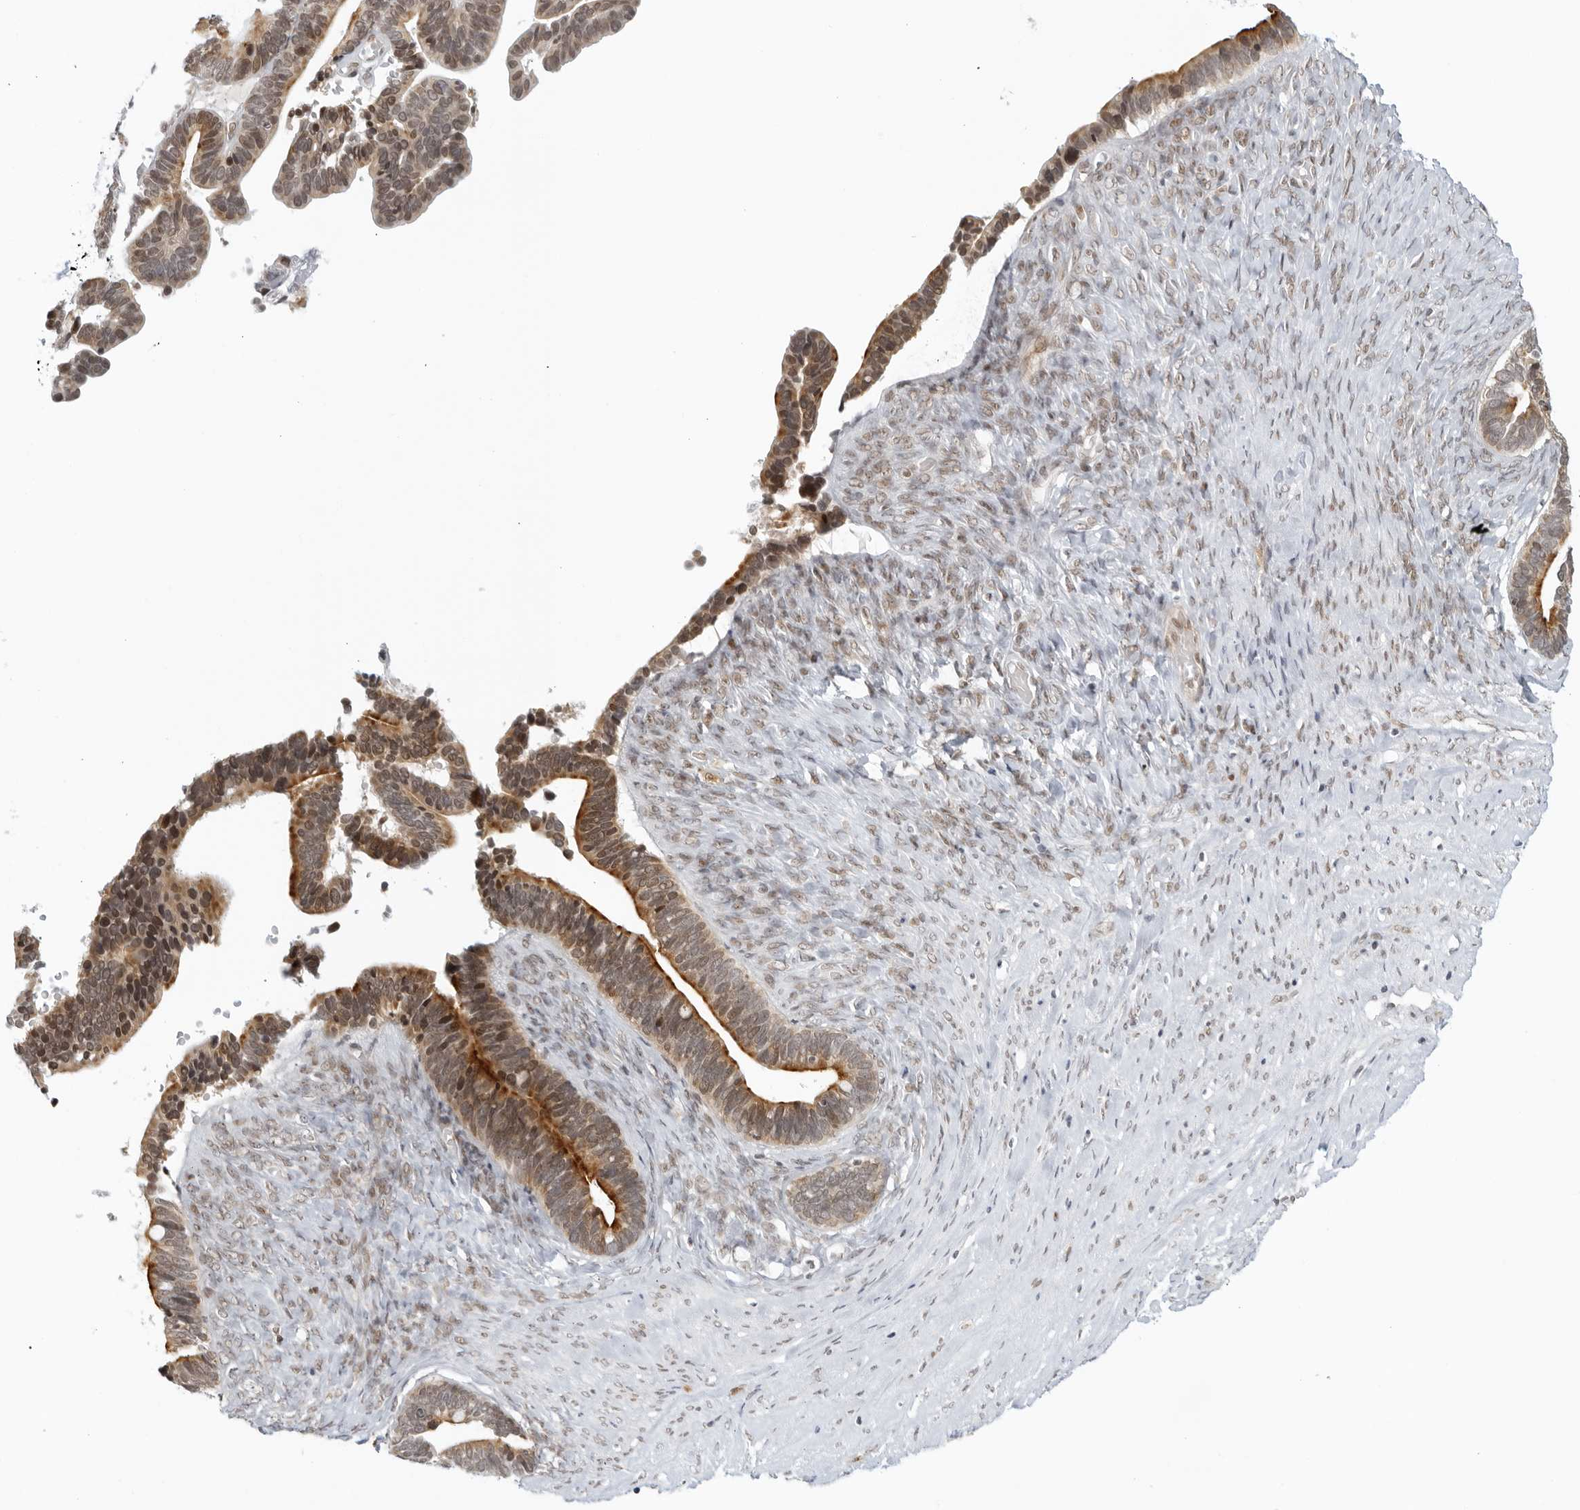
{"staining": {"intensity": "strong", "quantity": "<25%", "location": "cytoplasmic/membranous"}, "tissue": "ovarian cancer", "cell_type": "Tumor cells", "image_type": "cancer", "snomed": [{"axis": "morphology", "description": "Cystadenocarcinoma, serous, NOS"}, {"axis": "topography", "description": "Ovary"}], "caption": "A medium amount of strong cytoplasmic/membranous staining is seen in approximately <25% of tumor cells in ovarian cancer (serous cystadenocarcinoma) tissue. Using DAB (brown) and hematoxylin (blue) stains, captured at high magnification using brightfield microscopy.", "gene": "RAB11FIP3", "patient": {"sex": "female", "age": 56}}